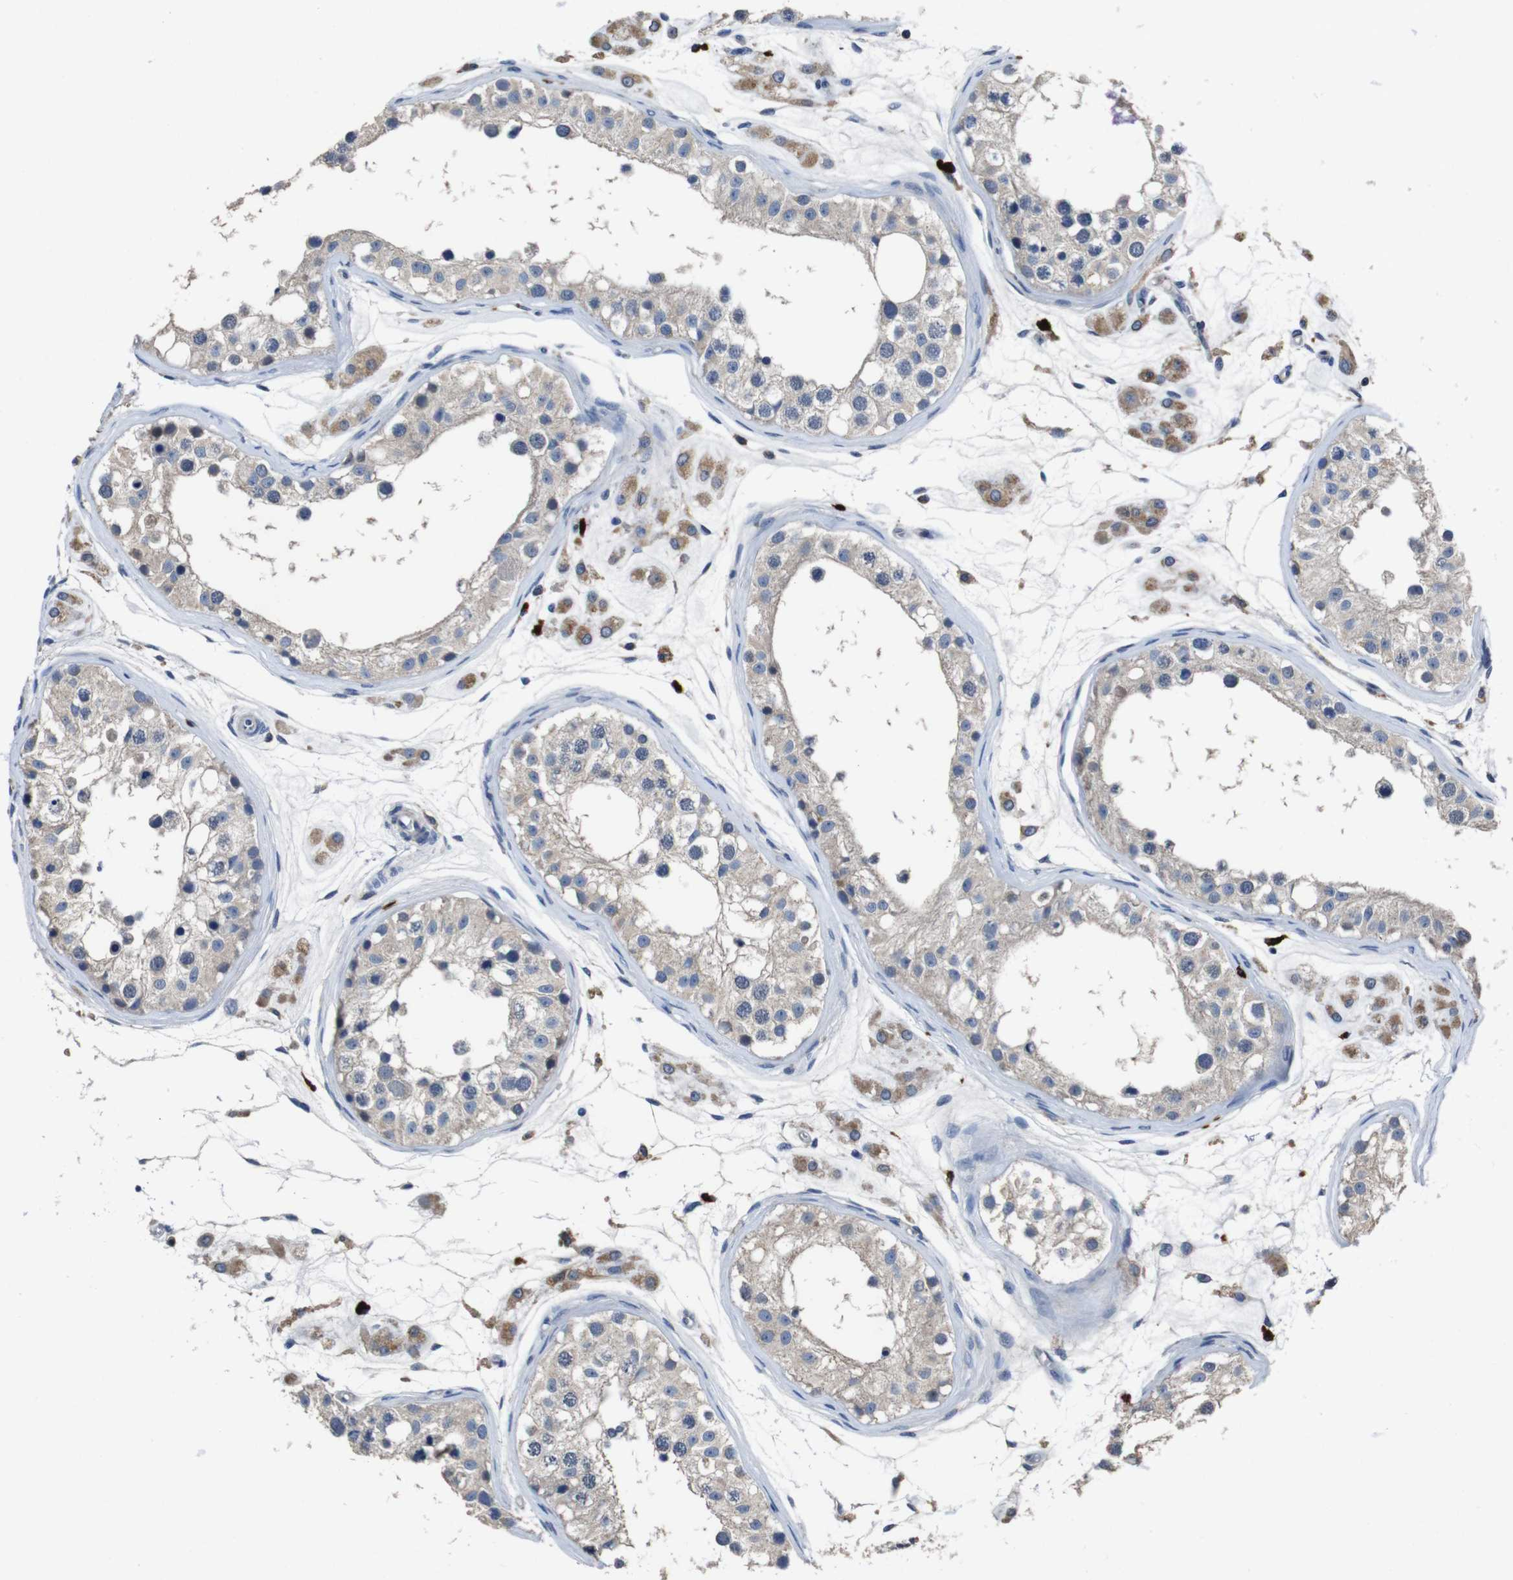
{"staining": {"intensity": "negative", "quantity": "none", "location": "none"}, "tissue": "testis", "cell_type": "Cells in seminiferous ducts", "image_type": "normal", "snomed": [{"axis": "morphology", "description": "Normal tissue, NOS"}, {"axis": "morphology", "description": "Adenocarcinoma, metastatic, NOS"}, {"axis": "topography", "description": "Testis"}], "caption": "Cells in seminiferous ducts are negative for protein expression in normal human testis. The staining was performed using DAB (3,3'-diaminobenzidine) to visualize the protein expression in brown, while the nuclei were stained in blue with hematoxylin (Magnification: 20x).", "gene": "GLIPR1", "patient": {"sex": "male", "age": 26}}